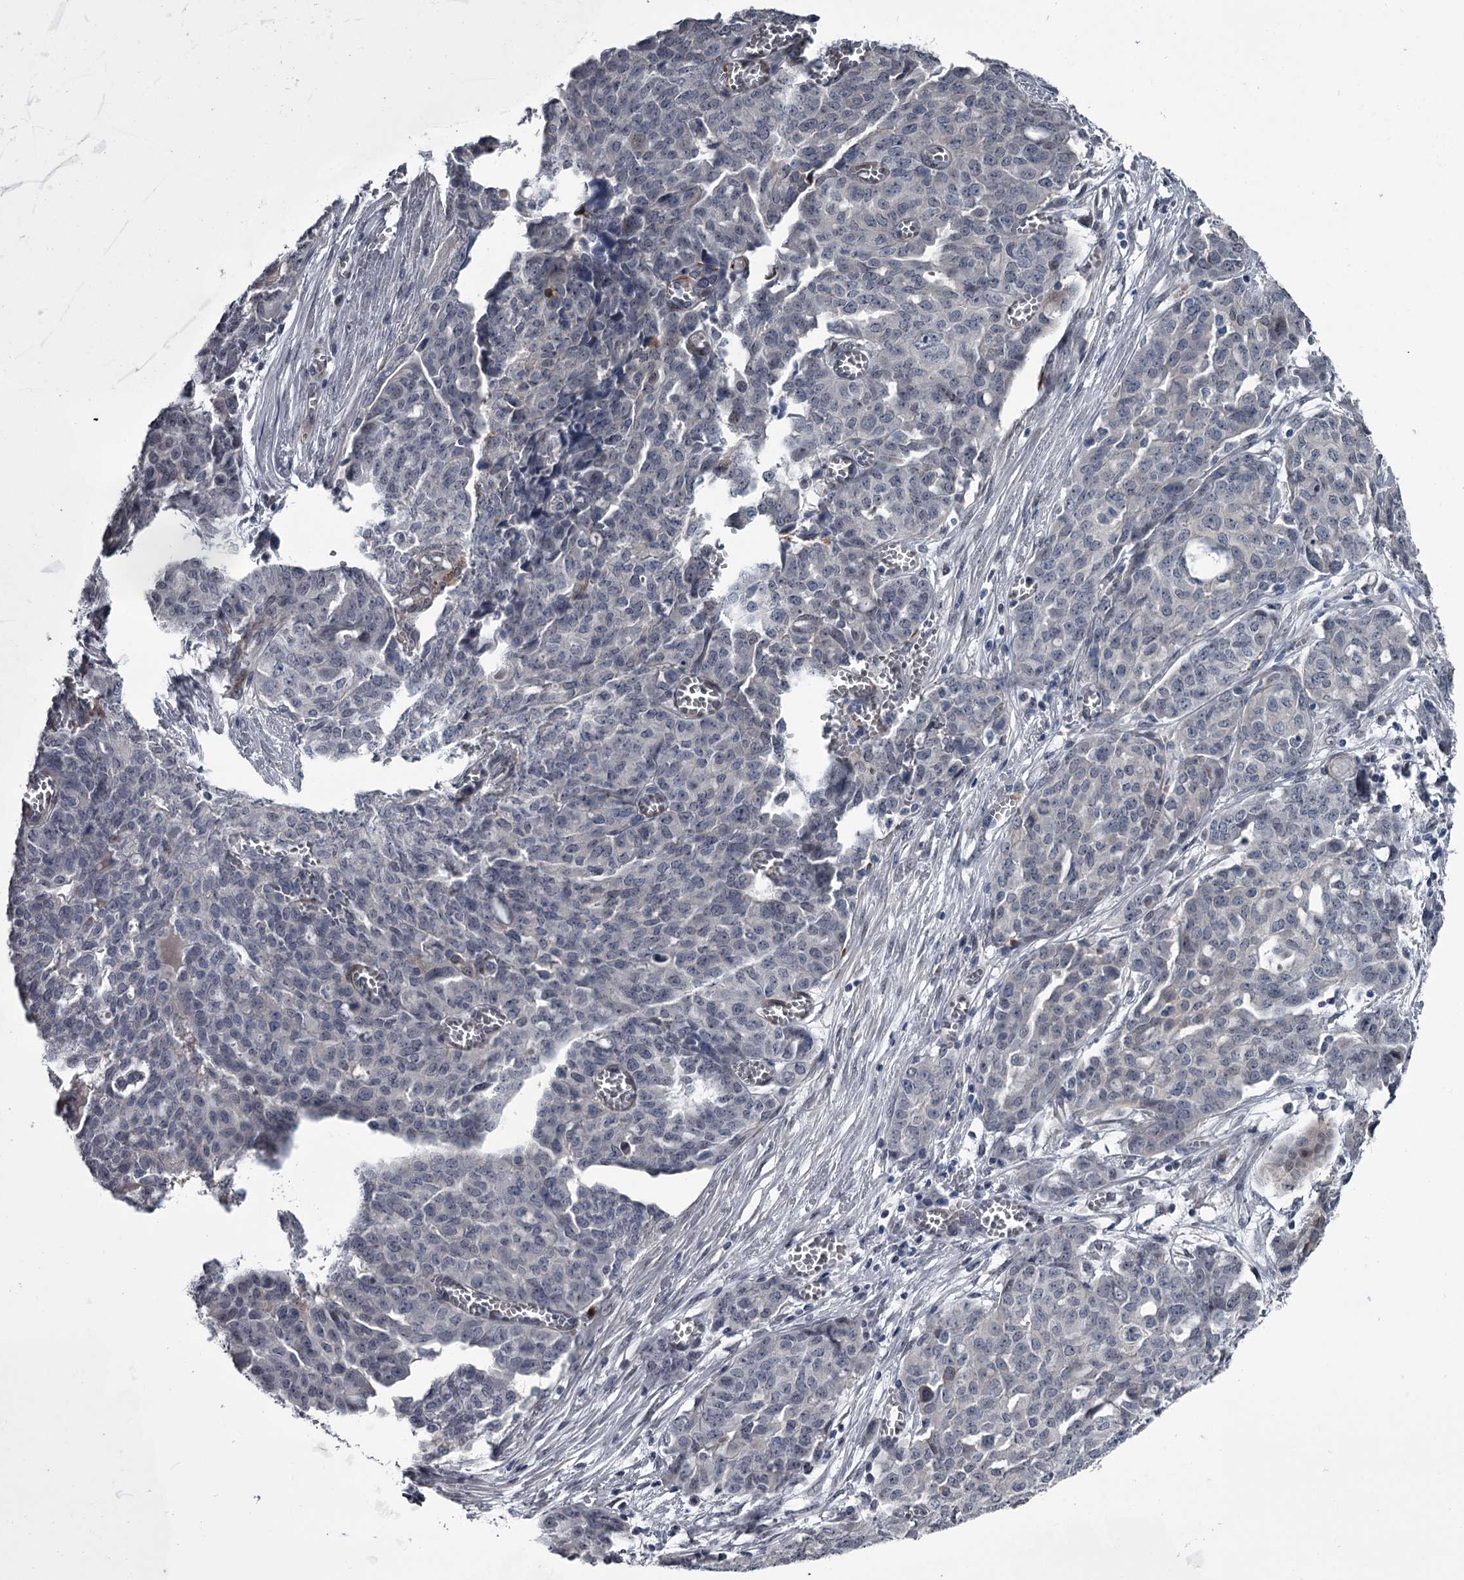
{"staining": {"intensity": "negative", "quantity": "none", "location": "none"}, "tissue": "ovarian cancer", "cell_type": "Tumor cells", "image_type": "cancer", "snomed": [{"axis": "morphology", "description": "Cystadenocarcinoma, serous, NOS"}, {"axis": "topography", "description": "Soft tissue"}, {"axis": "topography", "description": "Ovary"}], "caption": "DAB (3,3'-diaminobenzidine) immunohistochemical staining of ovarian serous cystadenocarcinoma reveals no significant positivity in tumor cells.", "gene": "PRPF40B", "patient": {"sex": "female", "age": 57}}